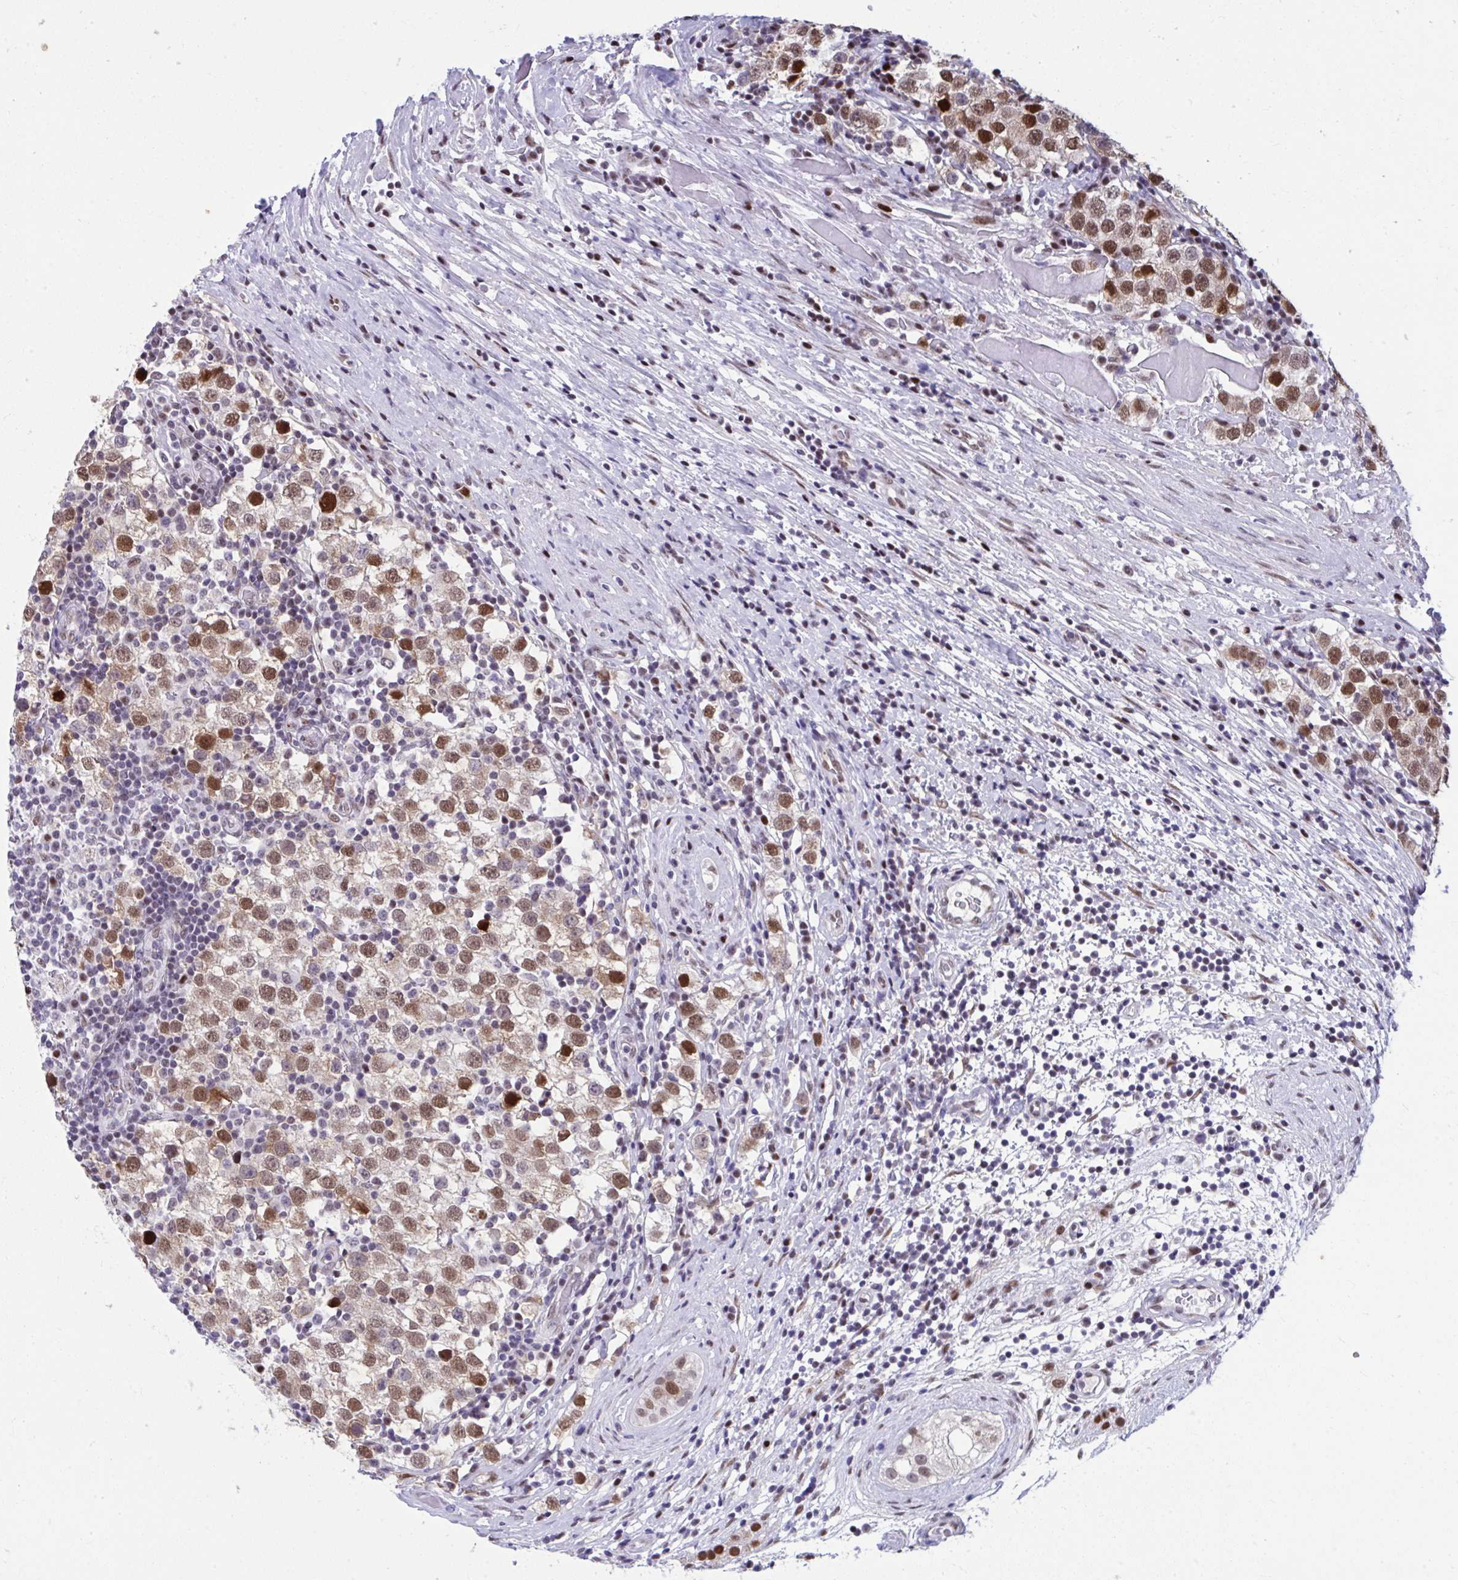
{"staining": {"intensity": "moderate", "quantity": ">75%", "location": "nuclear"}, "tissue": "testis cancer", "cell_type": "Tumor cells", "image_type": "cancer", "snomed": [{"axis": "morphology", "description": "Seminoma, NOS"}, {"axis": "topography", "description": "Testis"}], "caption": "The photomicrograph demonstrates immunohistochemical staining of testis seminoma. There is moderate nuclear expression is identified in approximately >75% of tumor cells.", "gene": "SLC35C2", "patient": {"sex": "male", "age": 34}}